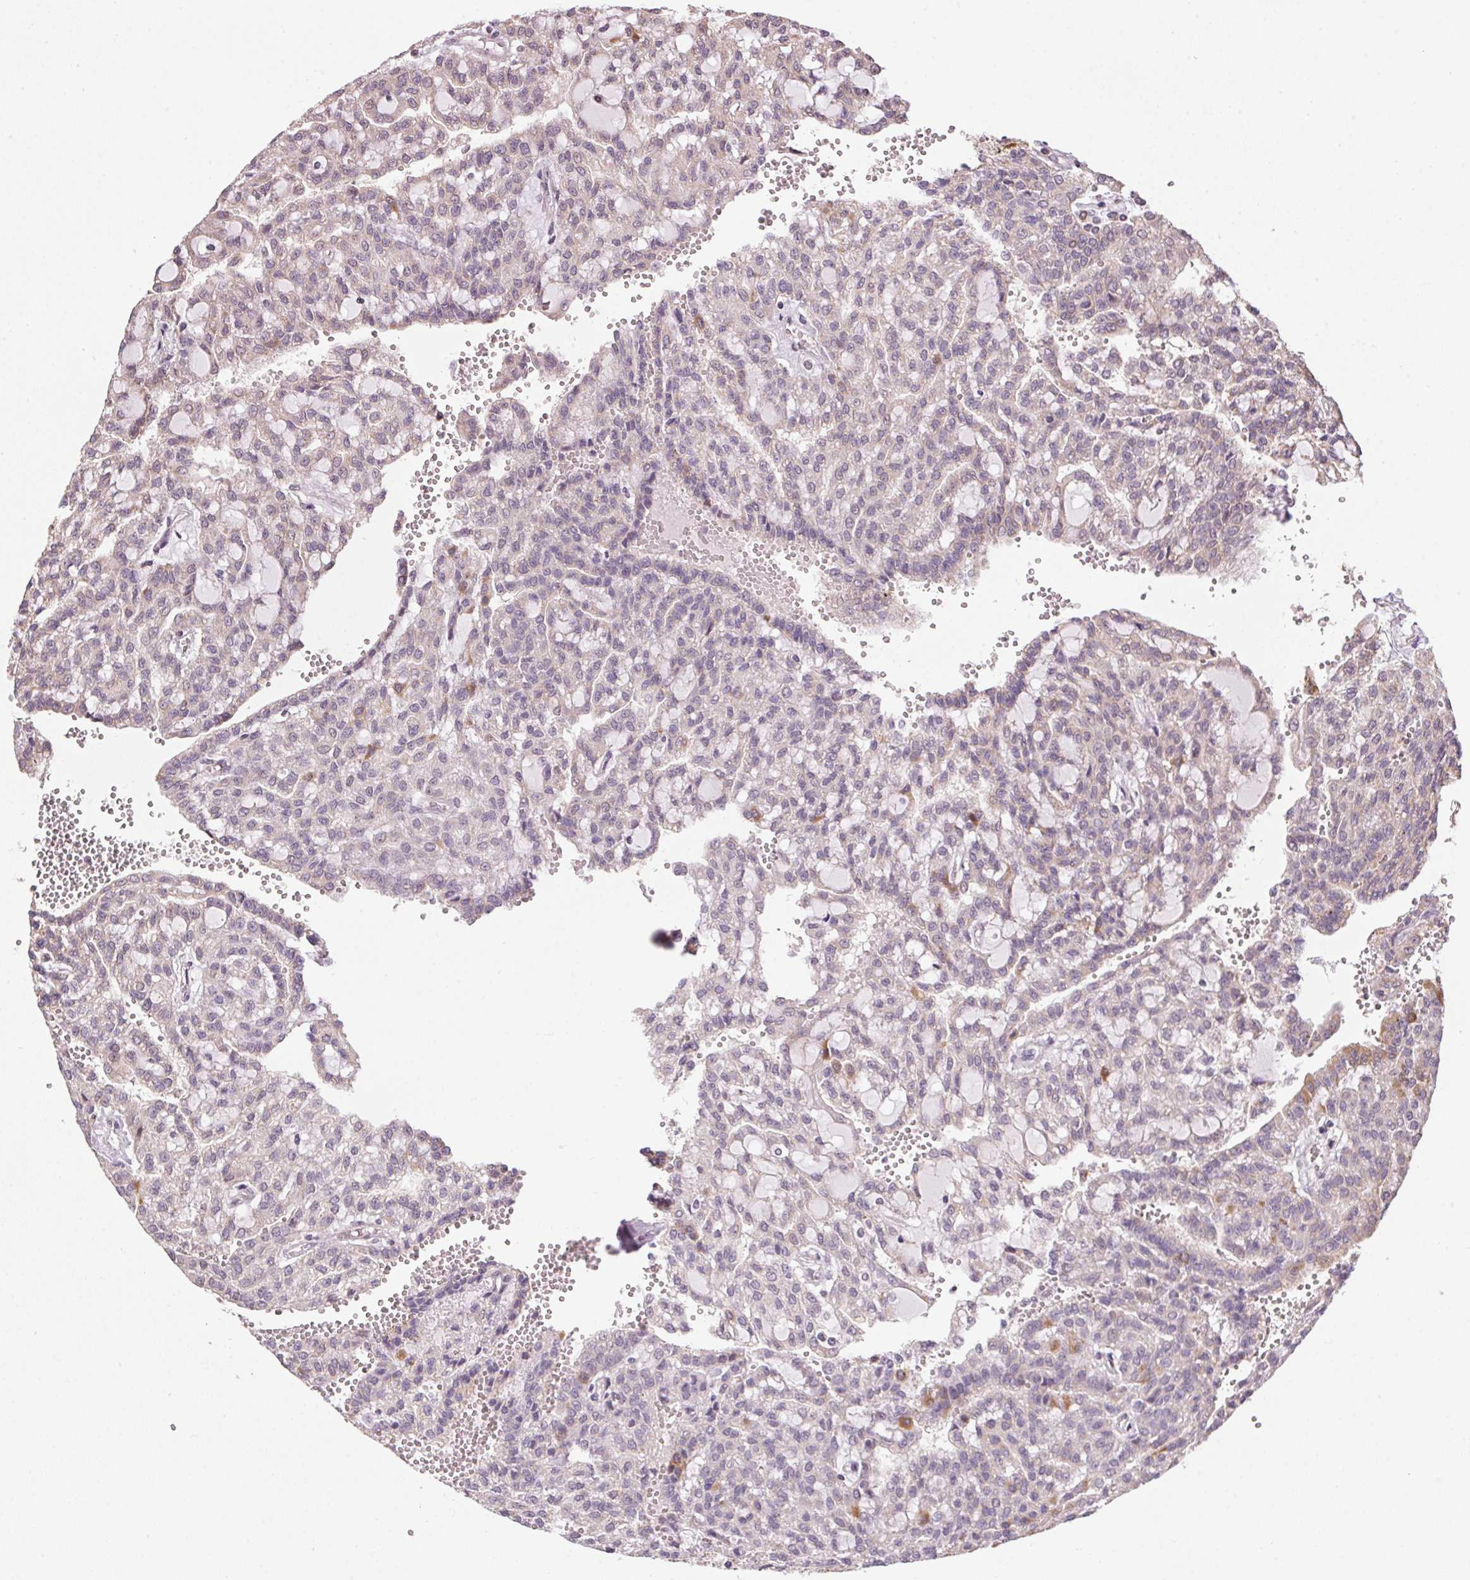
{"staining": {"intensity": "moderate", "quantity": "<25%", "location": "cytoplasmic/membranous"}, "tissue": "renal cancer", "cell_type": "Tumor cells", "image_type": "cancer", "snomed": [{"axis": "morphology", "description": "Adenocarcinoma, NOS"}, {"axis": "topography", "description": "Kidney"}], "caption": "The immunohistochemical stain labels moderate cytoplasmic/membranous staining in tumor cells of adenocarcinoma (renal) tissue.", "gene": "SC5D", "patient": {"sex": "male", "age": 63}}